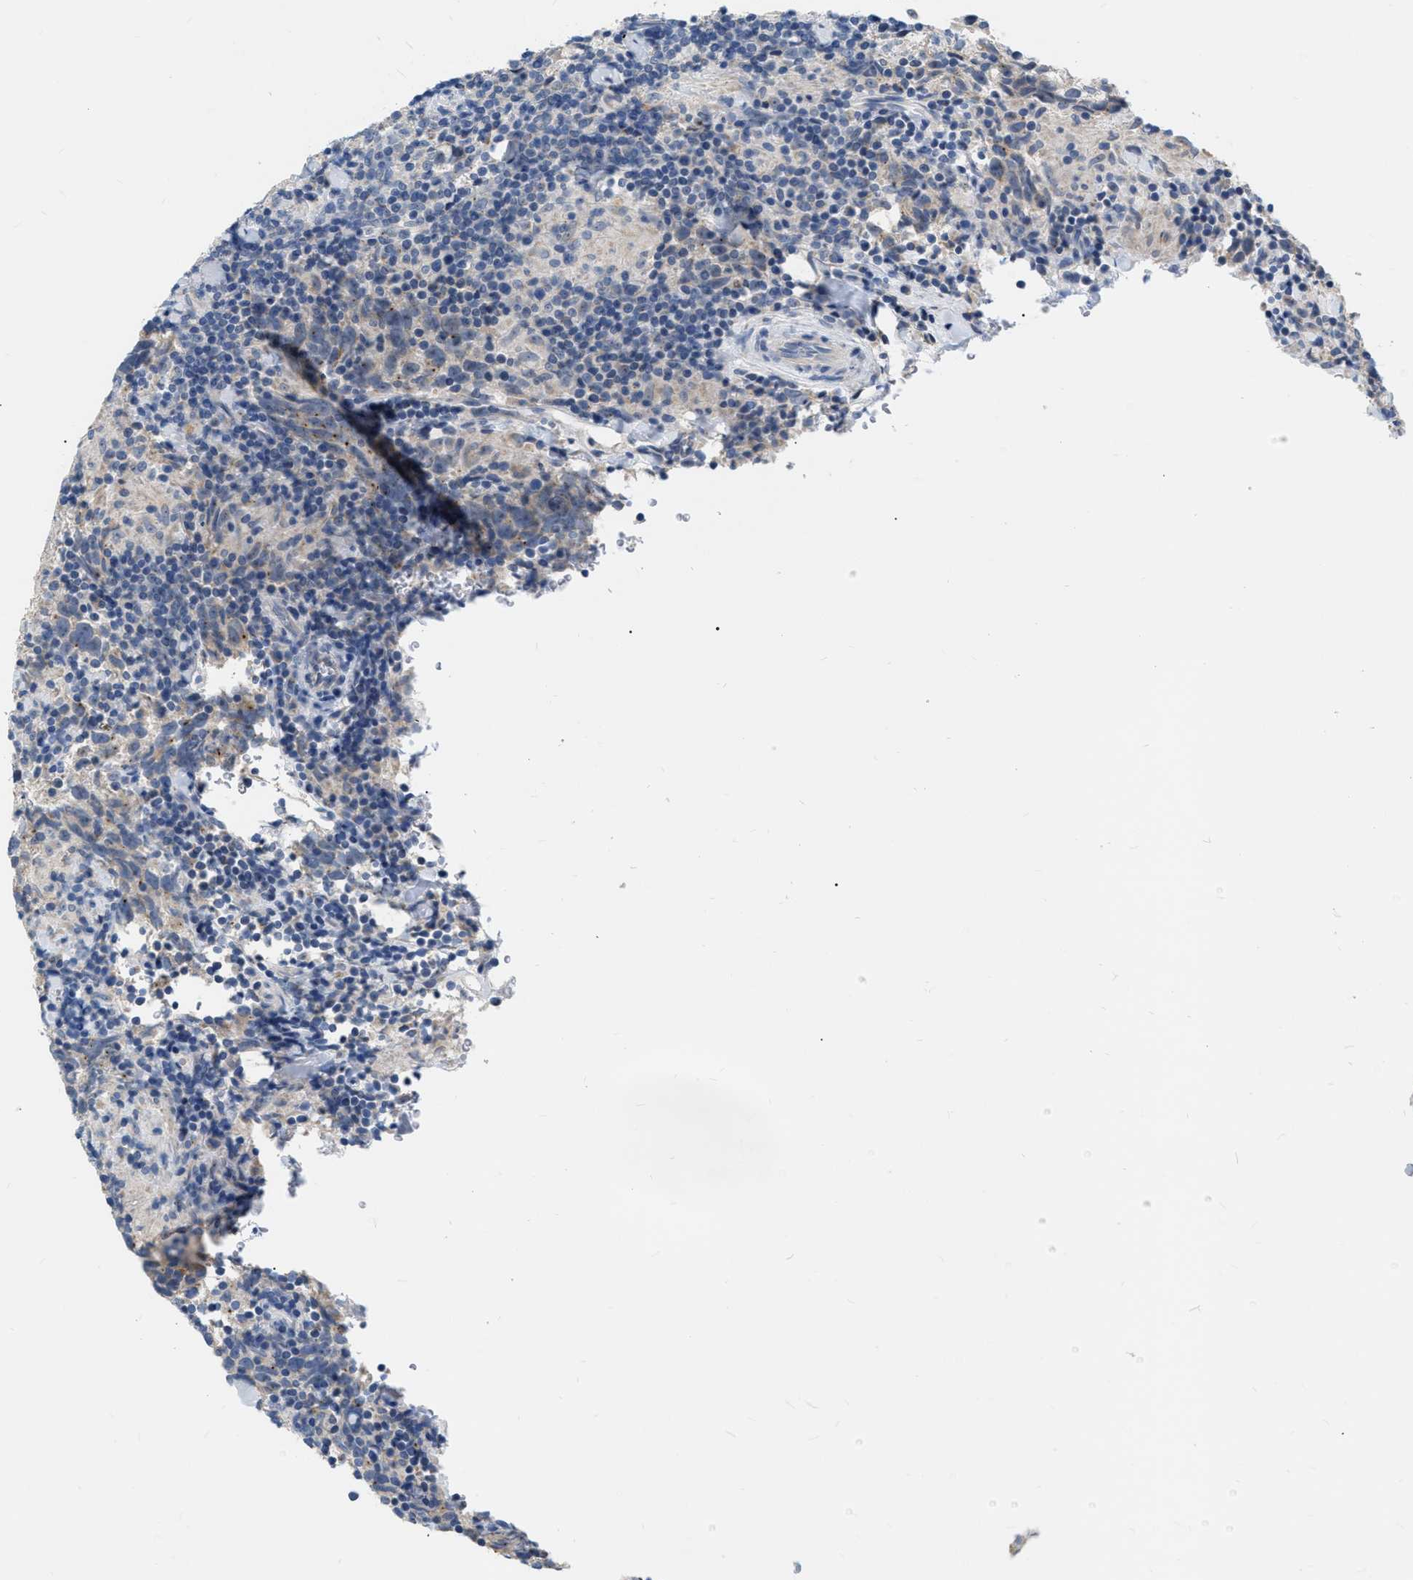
{"staining": {"intensity": "negative", "quantity": "none", "location": "none"}, "tissue": "testis cancer", "cell_type": "Tumor cells", "image_type": "cancer", "snomed": [{"axis": "morphology", "description": "Seminoma, NOS"}, {"axis": "morphology", "description": "Carcinoma, Embryonal, NOS"}, {"axis": "topography", "description": "Testis"}], "caption": "The histopathology image shows no significant positivity in tumor cells of testis cancer (seminoma).", "gene": "DDX56", "patient": {"sex": "male", "age": 36}}